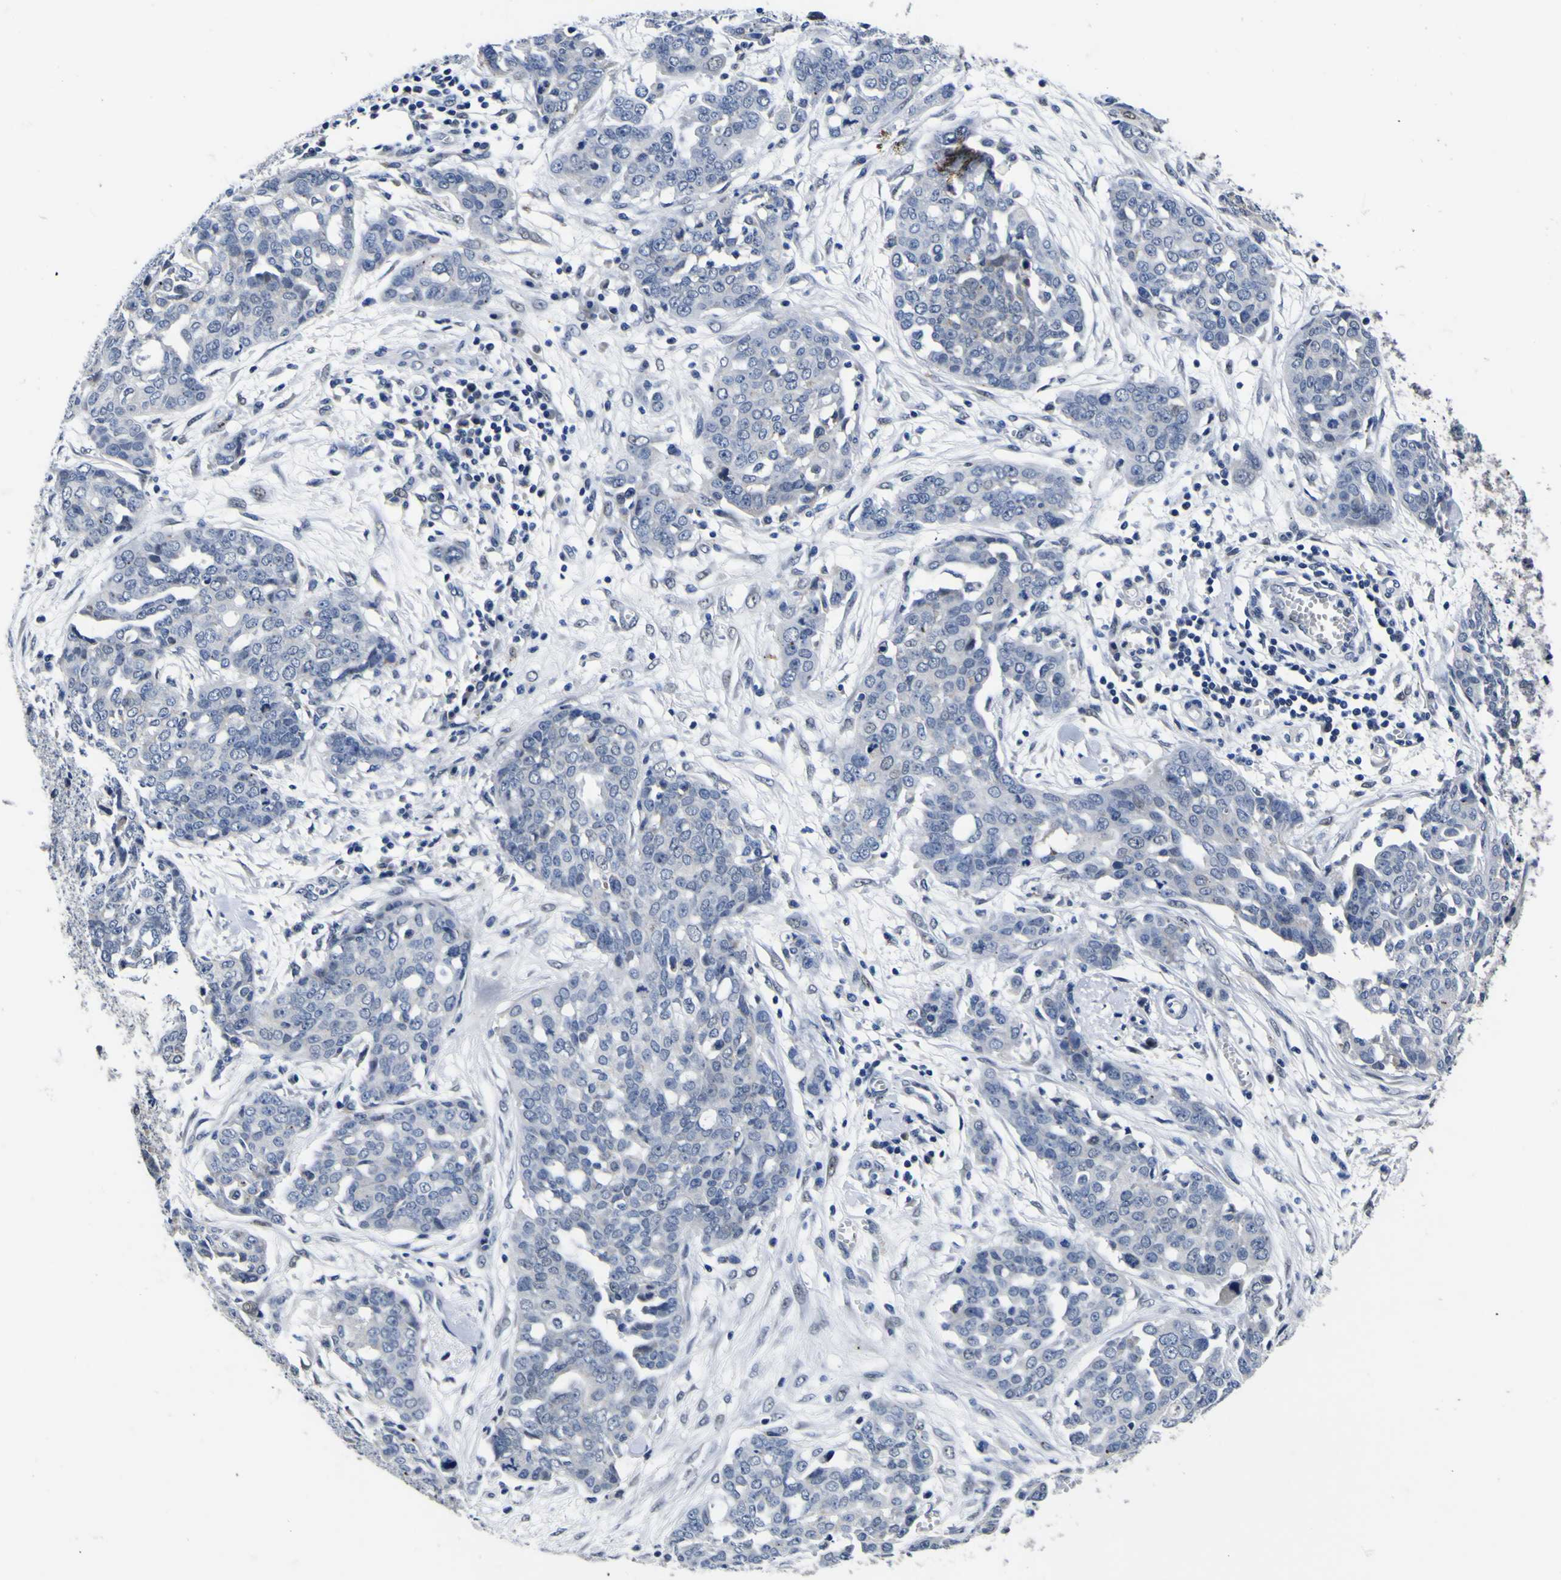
{"staining": {"intensity": "negative", "quantity": "none", "location": "none"}, "tissue": "ovarian cancer", "cell_type": "Tumor cells", "image_type": "cancer", "snomed": [{"axis": "morphology", "description": "Cystadenocarcinoma, serous, NOS"}, {"axis": "topography", "description": "Soft tissue"}, {"axis": "topography", "description": "Ovary"}], "caption": "A high-resolution micrograph shows IHC staining of ovarian cancer (serous cystadenocarcinoma), which demonstrates no significant staining in tumor cells.", "gene": "IGFLR1", "patient": {"sex": "female", "age": 57}}